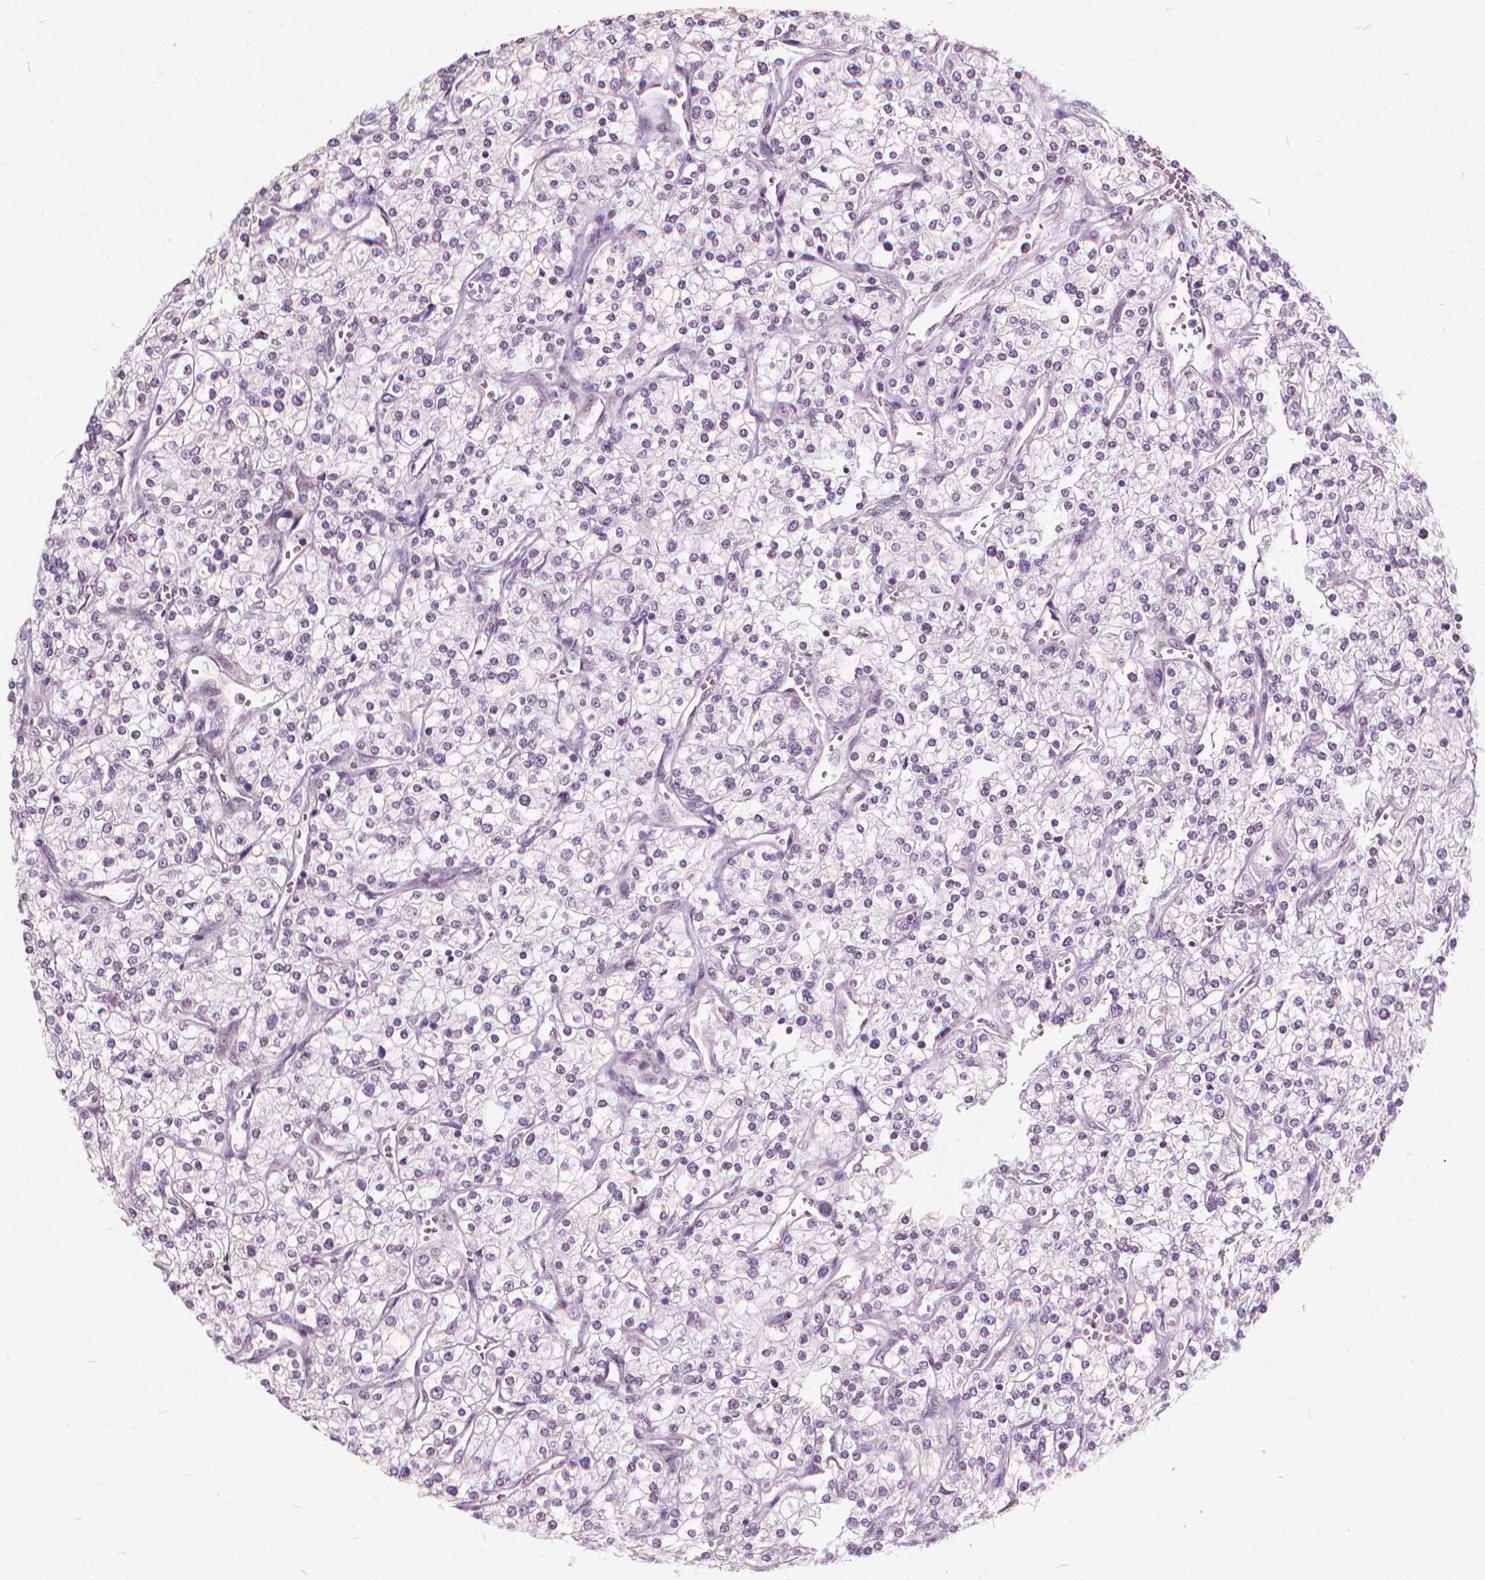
{"staining": {"intensity": "negative", "quantity": "none", "location": "none"}, "tissue": "renal cancer", "cell_type": "Tumor cells", "image_type": "cancer", "snomed": [{"axis": "morphology", "description": "Adenocarcinoma, NOS"}, {"axis": "topography", "description": "Kidney"}], "caption": "Immunohistochemistry (IHC) micrograph of neoplastic tissue: human renal adenocarcinoma stained with DAB (3,3'-diaminobenzidine) exhibits no significant protein staining in tumor cells.", "gene": "STAT5B", "patient": {"sex": "male", "age": 80}}